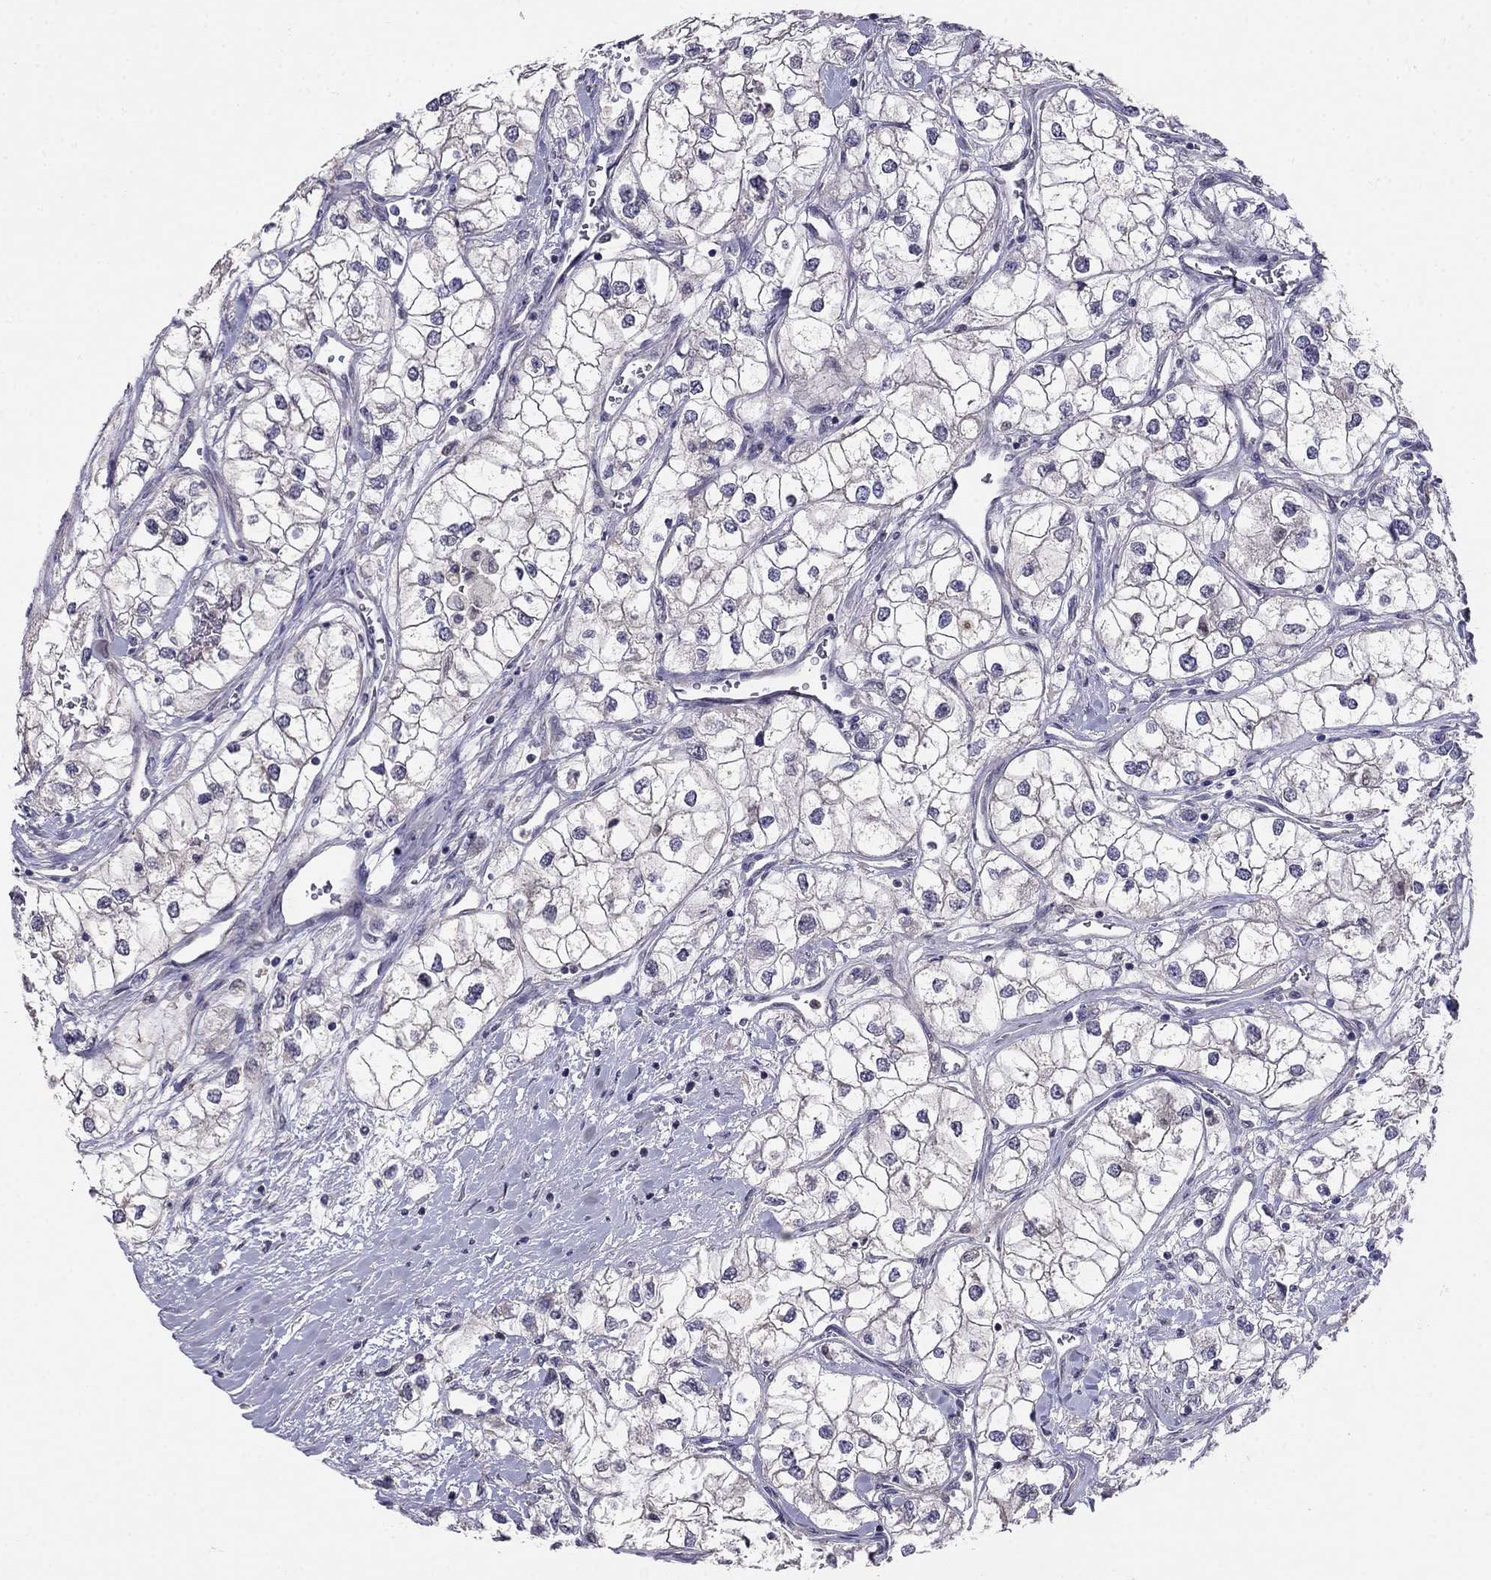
{"staining": {"intensity": "negative", "quantity": "none", "location": "none"}, "tissue": "renal cancer", "cell_type": "Tumor cells", "image_type": "cancer", "snomed": [{"axis": "morphology", "description": "Adenocarcinoma, NOS"}, {"axis": "topography", "description": "Kidney"}], "caption": "Tumor cells are negative for protein expression in human adenocarcinoma (renal). (DAB immunohistochemistry visualized using brightfield microscopy, high magnification).", "gene": "LRRC39", "patient": {"sex": "male", "age": 59}}